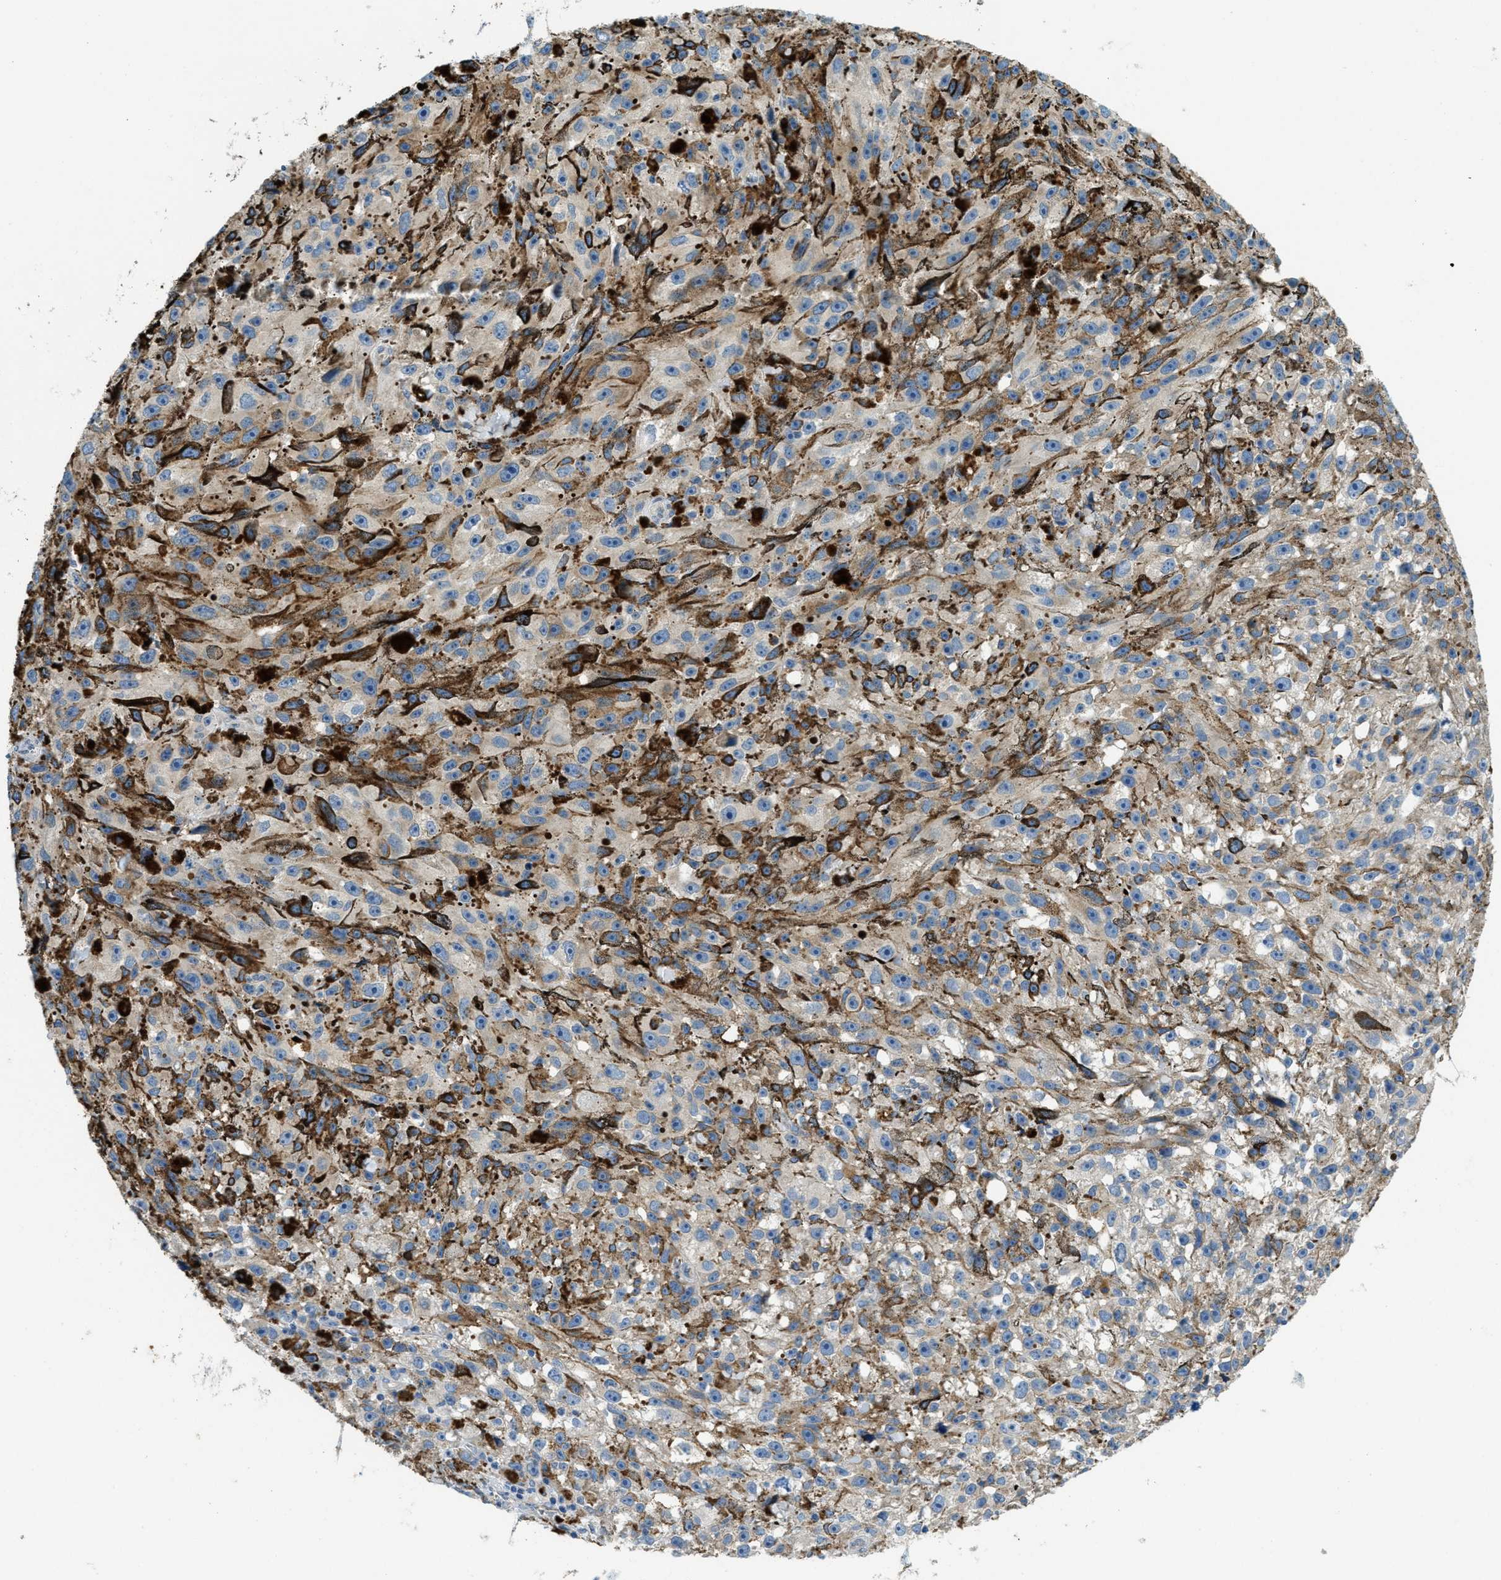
{"staining": {"intensity": "weak", "quantity": "<25%", "location": "cytoplasmic/membranous"}, "tissue": "melanoma", "cell_type": "Tumor cells", "image_type": "cancer", "snomed": [{"axis": "morphology", "description": "Malignant melanoma, NOS"}, {"axis": "topography", "description": "Skin"}], "caption": "Tumor cells are negative for brown protein staining in malignant melanoma. (Brightfield microscopy of DAB (3,3'-diaminobenzidine) immunohistochemistry at high magnification).", "gene": "MPDU1", "patient": {"sex": "female", "age": 104}}